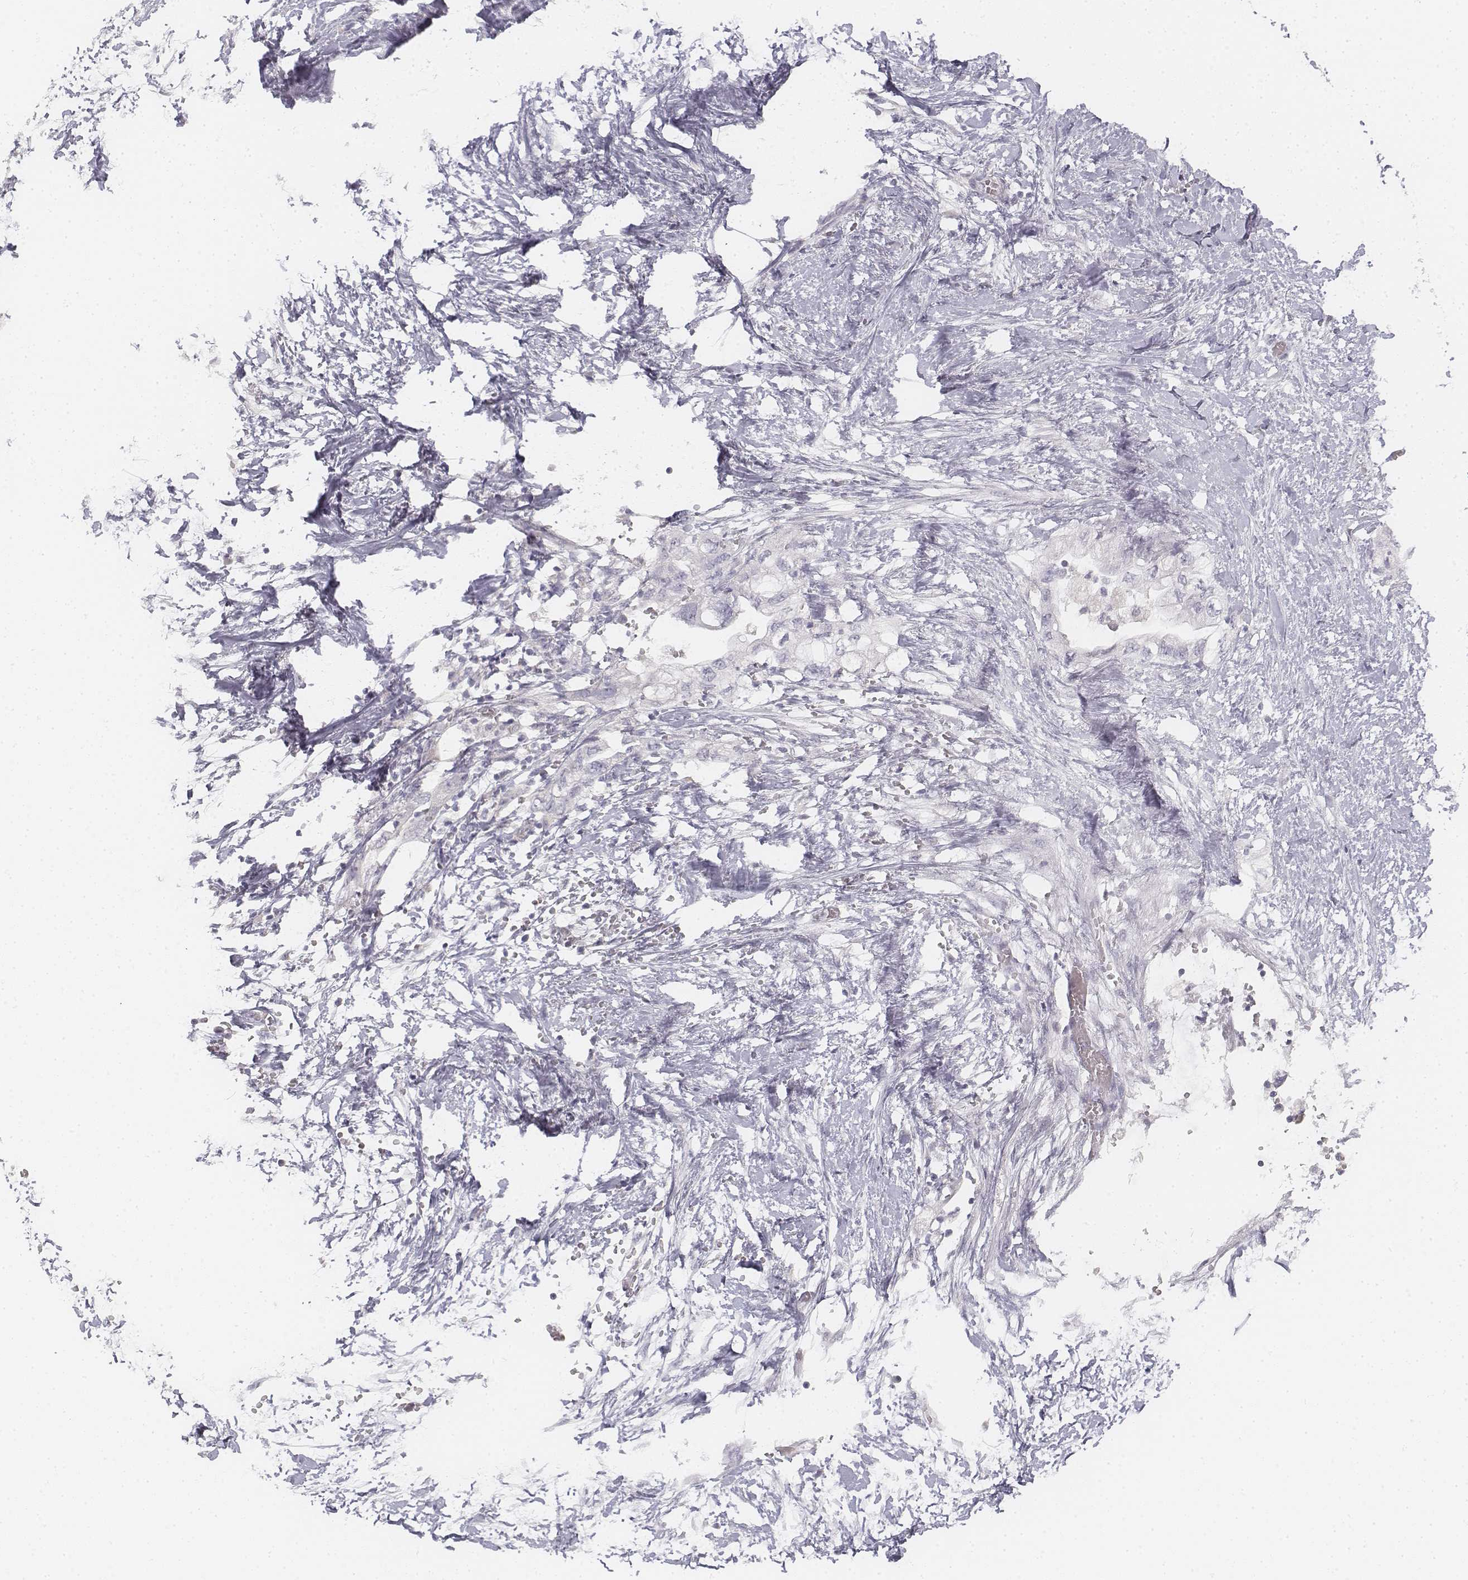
{"staining": {"intensity": "negative", "quantity": "none", "location": "none"}, "tissue": "pancreatic cancer", "cell_type": "Tumor cells", "image_type": "cancer", "snomed": [{"axis": "morphology", "description": "Adenocarcinoma, NOS"}, {"axis": "topography", "description": "Pancreas"}], "caption": "Immunohistochemistry histopathology image of human pancreatic adenocarcinoma stained for a protein (brown), which demonstrates no positivity in tumor cells.", "gene": "DSG4", "patient": {"sex": "female", "age": 72}}